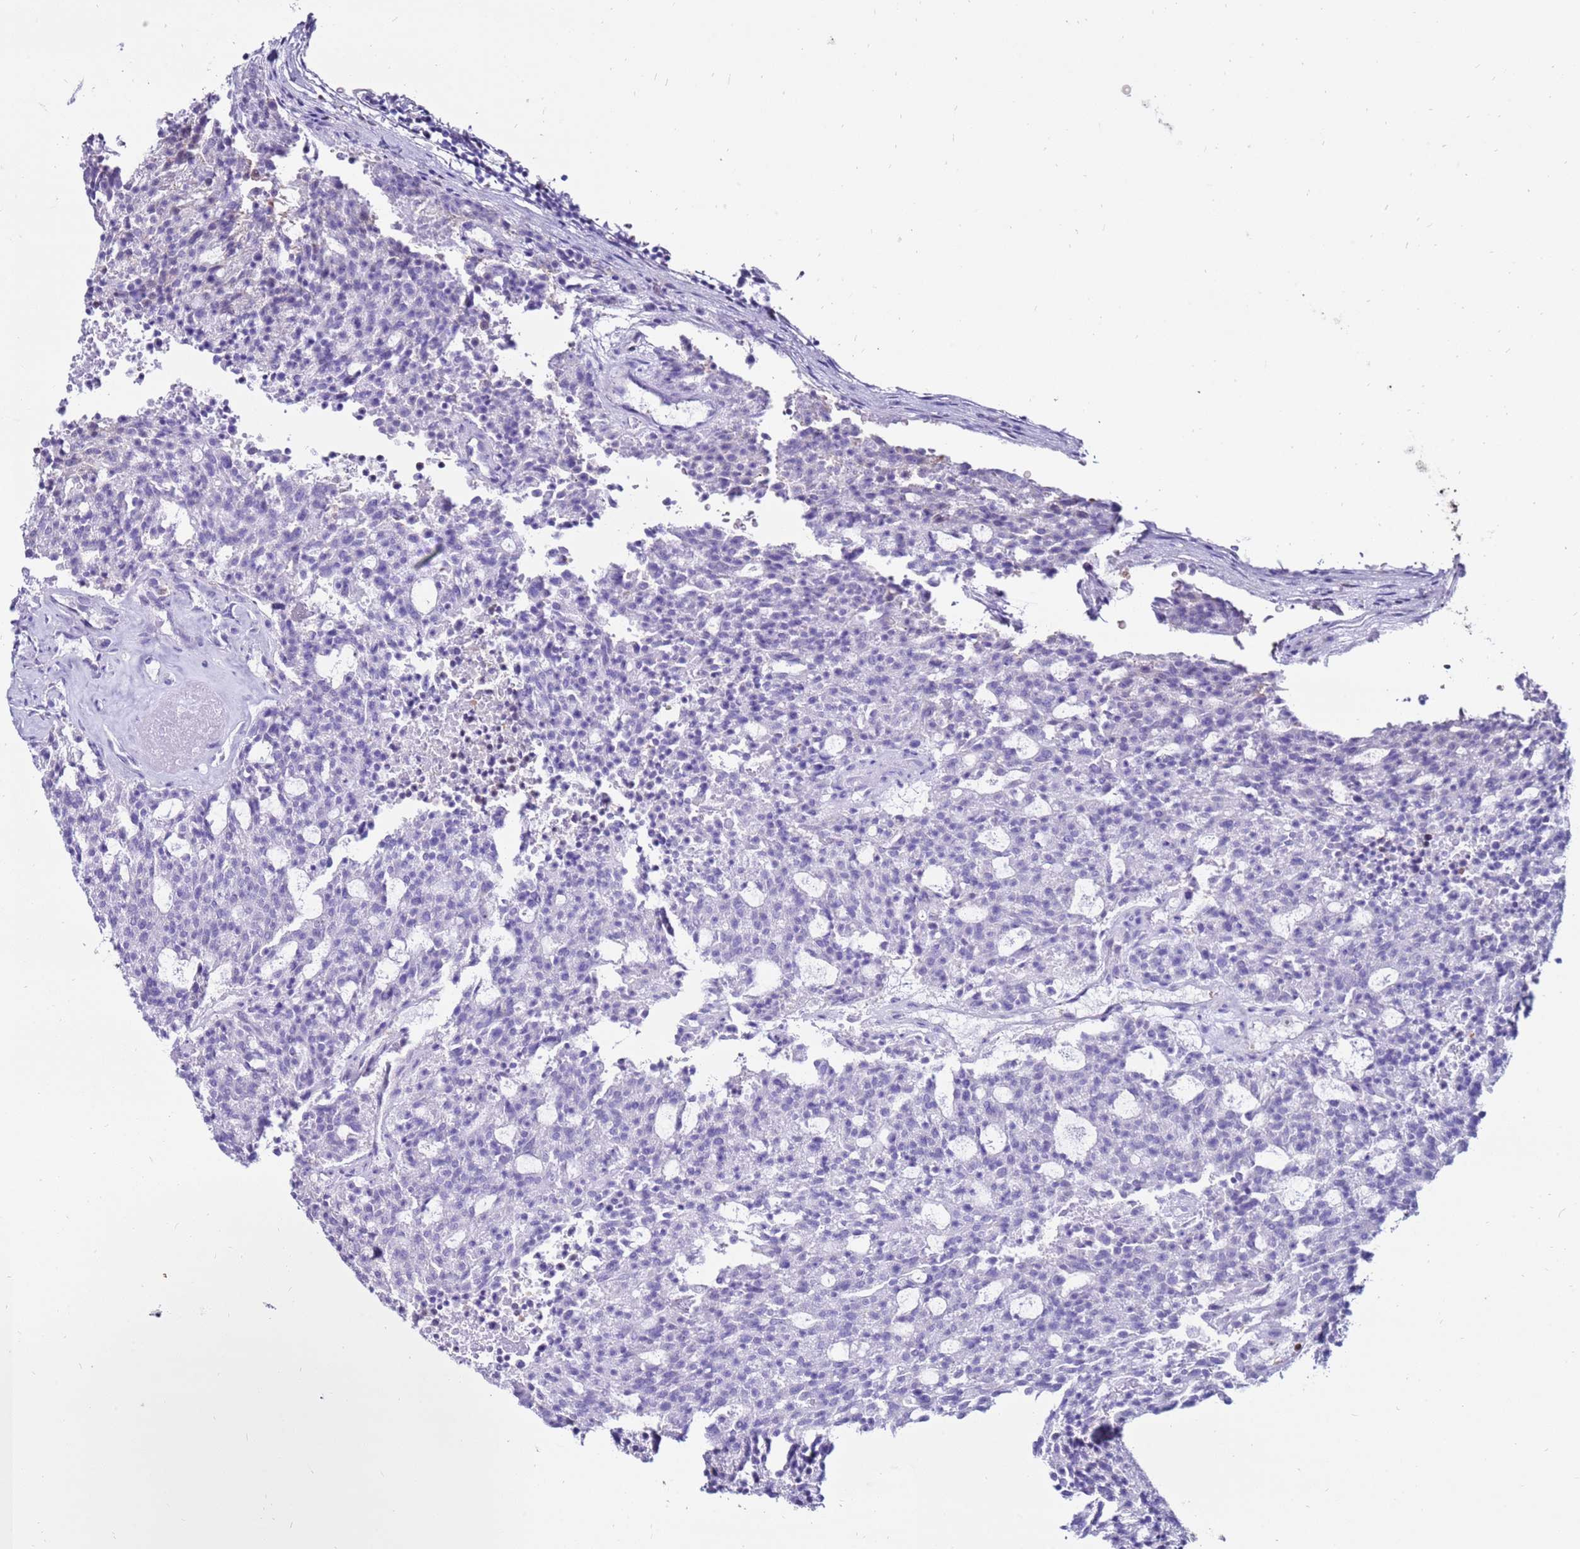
{"staining": {"intensity": "negative", "quantity": "none", "location": "none"}, "tissue": "carcinoid", "cell_type": "Tumor cells", "image_type": "cancer", "snomed": [{"axis": "morphology", "description": "Carcinoid, malignant, NOS"}, {"axis": "topography", "description": "Pancreas"}], "caption": "Immunohistochemistry image of neoplastic tissue: human carcinoid stained with DAB (3,3'-diaminobenzidine) reveals no significant protein positivity in tumor cells. The staining was performed using DAB to visualize the protein expression in brown, while the nuclei were stained in blue with hematoxylin (Magnification: 20x).", "gene": "KPNA4", "patient": {"sex": "female", "age": 54}}